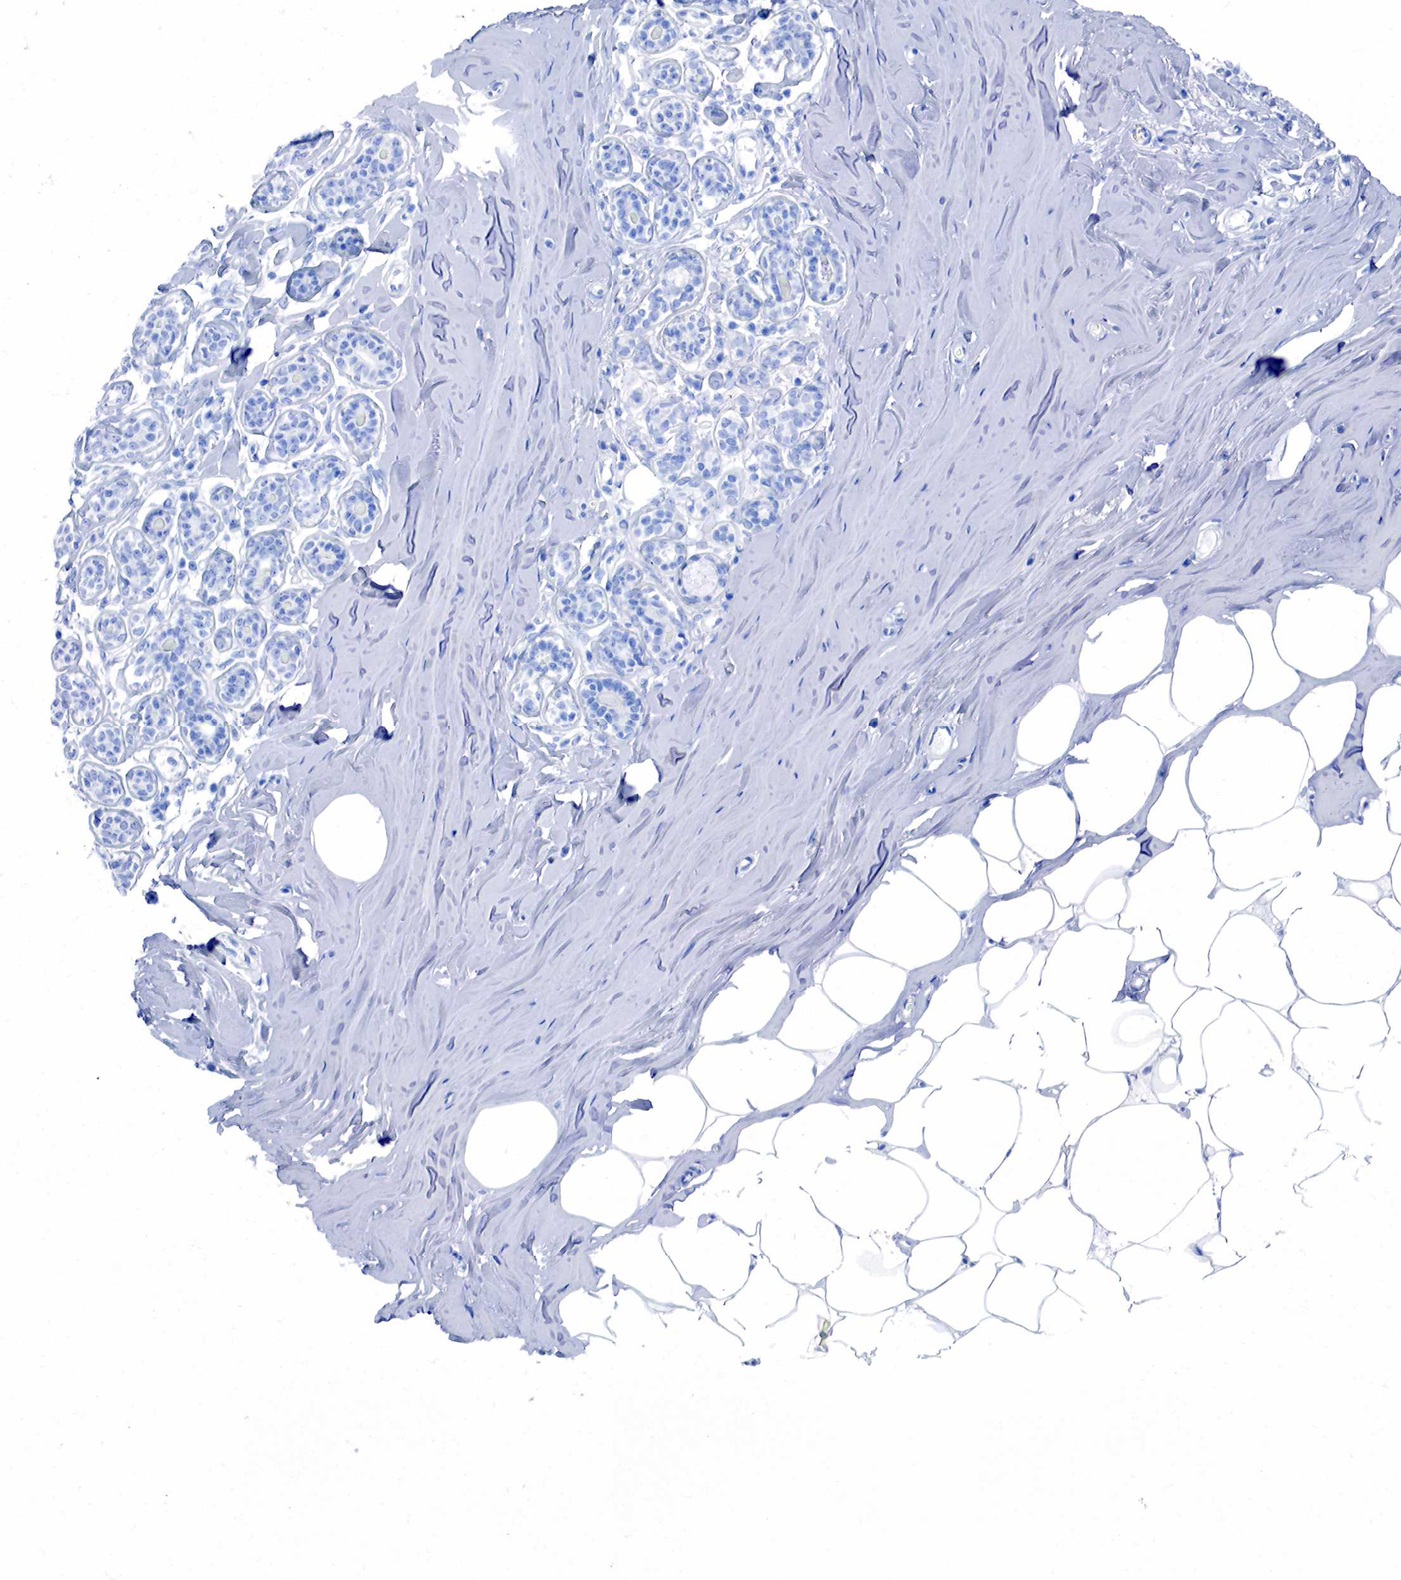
{"staining": {"intensity": "negative", "quantity": "none", "location": "none"}, "tissue": "breast", "cell_type": "Adipocytes", "image_type": "normal", "snomed": [{"axis": "morphology", "description": "Normal tissue, NOS"}, {"axis": "topography", "description": "Breast"}], "caption": "A photomicrograph of human breast is negative for staining in adipocytes. (Stains: DAB (3,3'-diaminobenzidine) IHC with hematoxylin counter stain, Microscopy: brightfield microscopy at high magnification).", "gene": "PTH", "patient": {"sex": "female", "age": 45}}